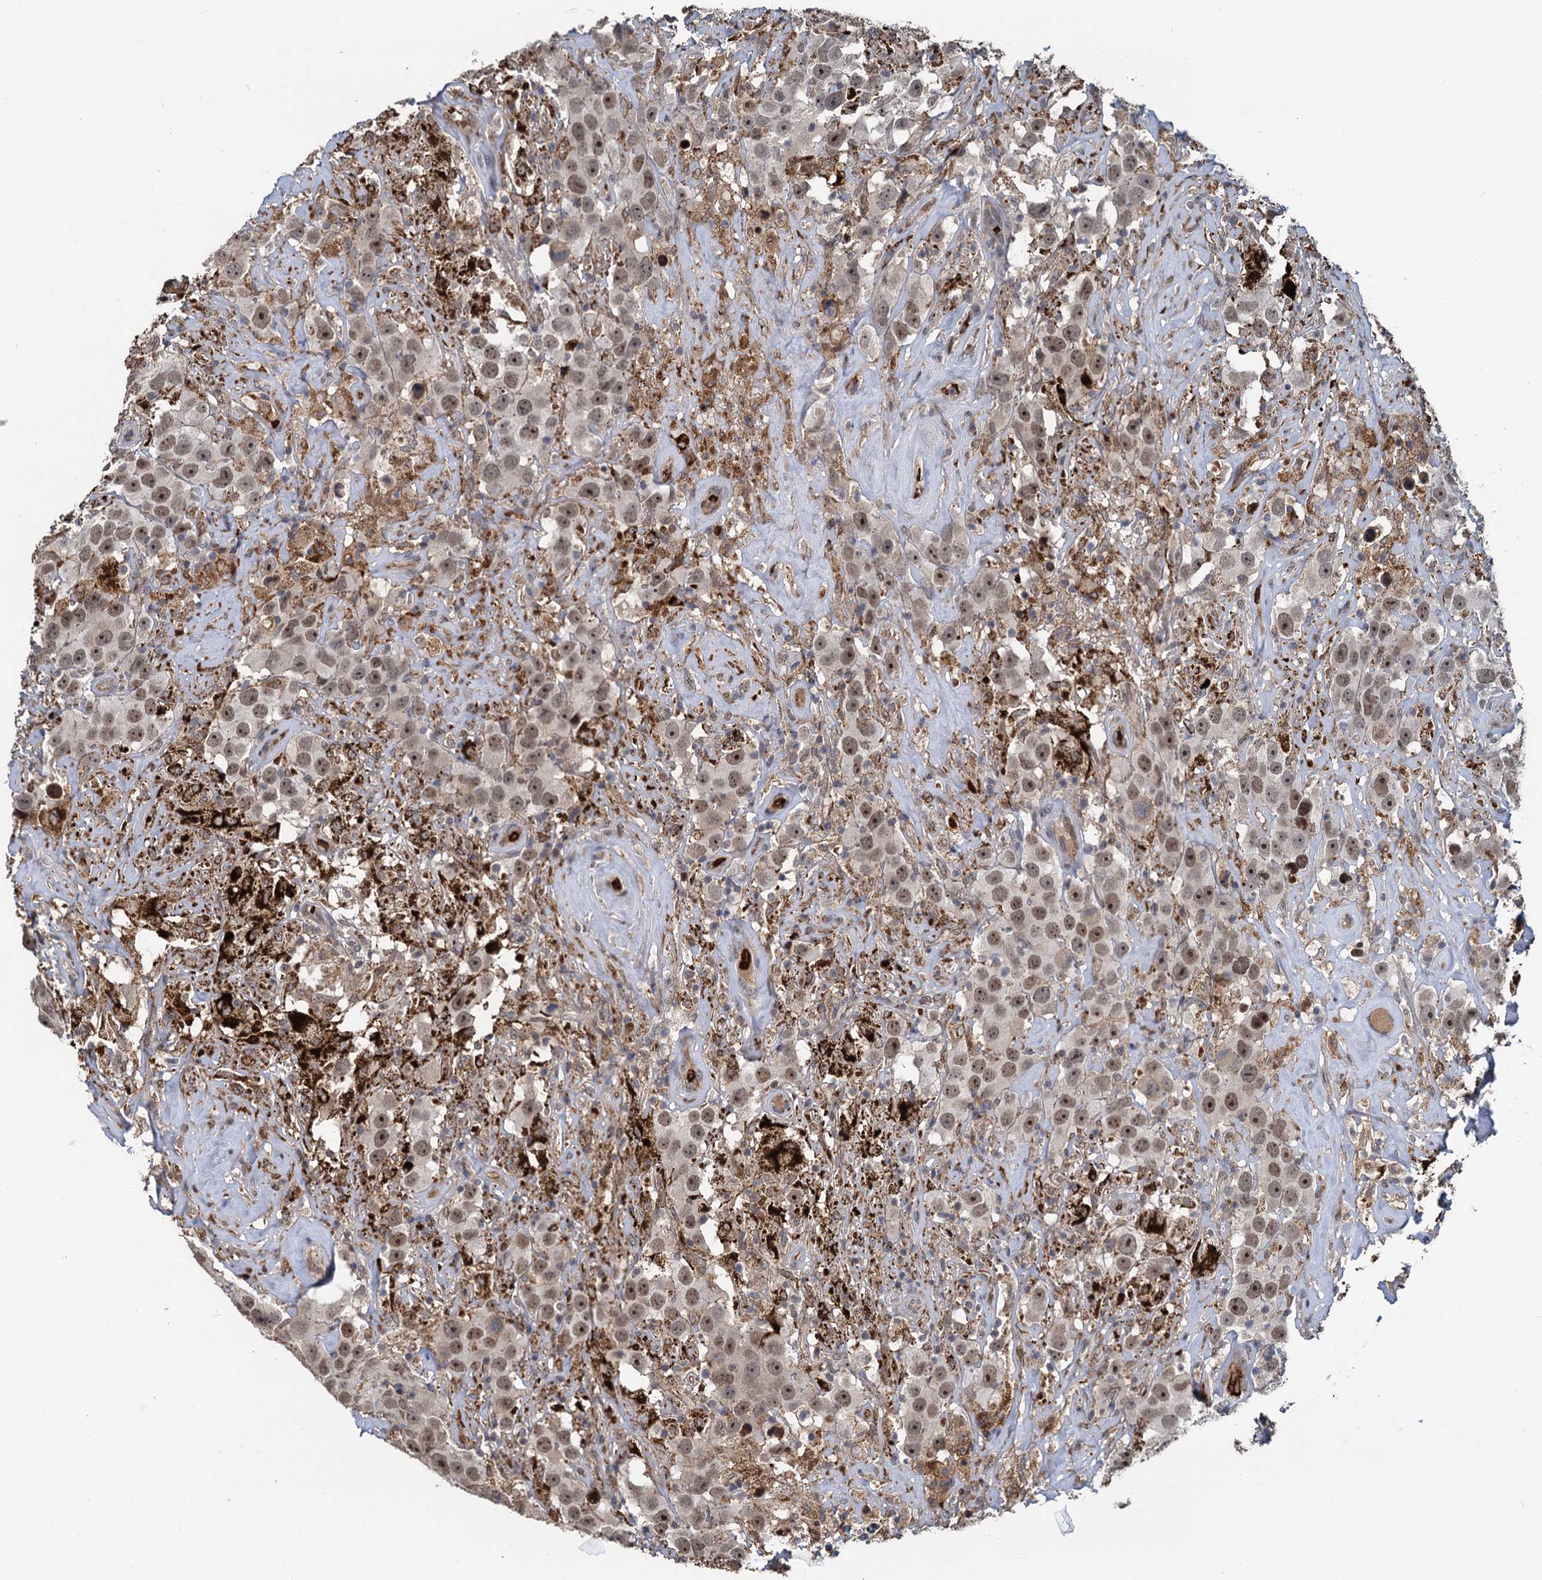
{"staining": {"intensity": "moderate", "quantity": ">75%", "location": "nuclear"}, "tissue": "testis cancer", "cell_type": "Tumor cells", "image_type": "cancer", "snomed": [{"axis": "morphology", "description": "Seminoma, NOS"}, {"axis": "topography", "description": "Testis"}], "caption": "Immunohistochemical staining of human seminoma (testis) shows moderate nuclear protein staining in about >75% of tumor cells. Immunohistochemistry stains the protein in brown and the nuclei are stained blue.", "gene": "FANCI", "patient": {"sex": "male", "age": 49}}